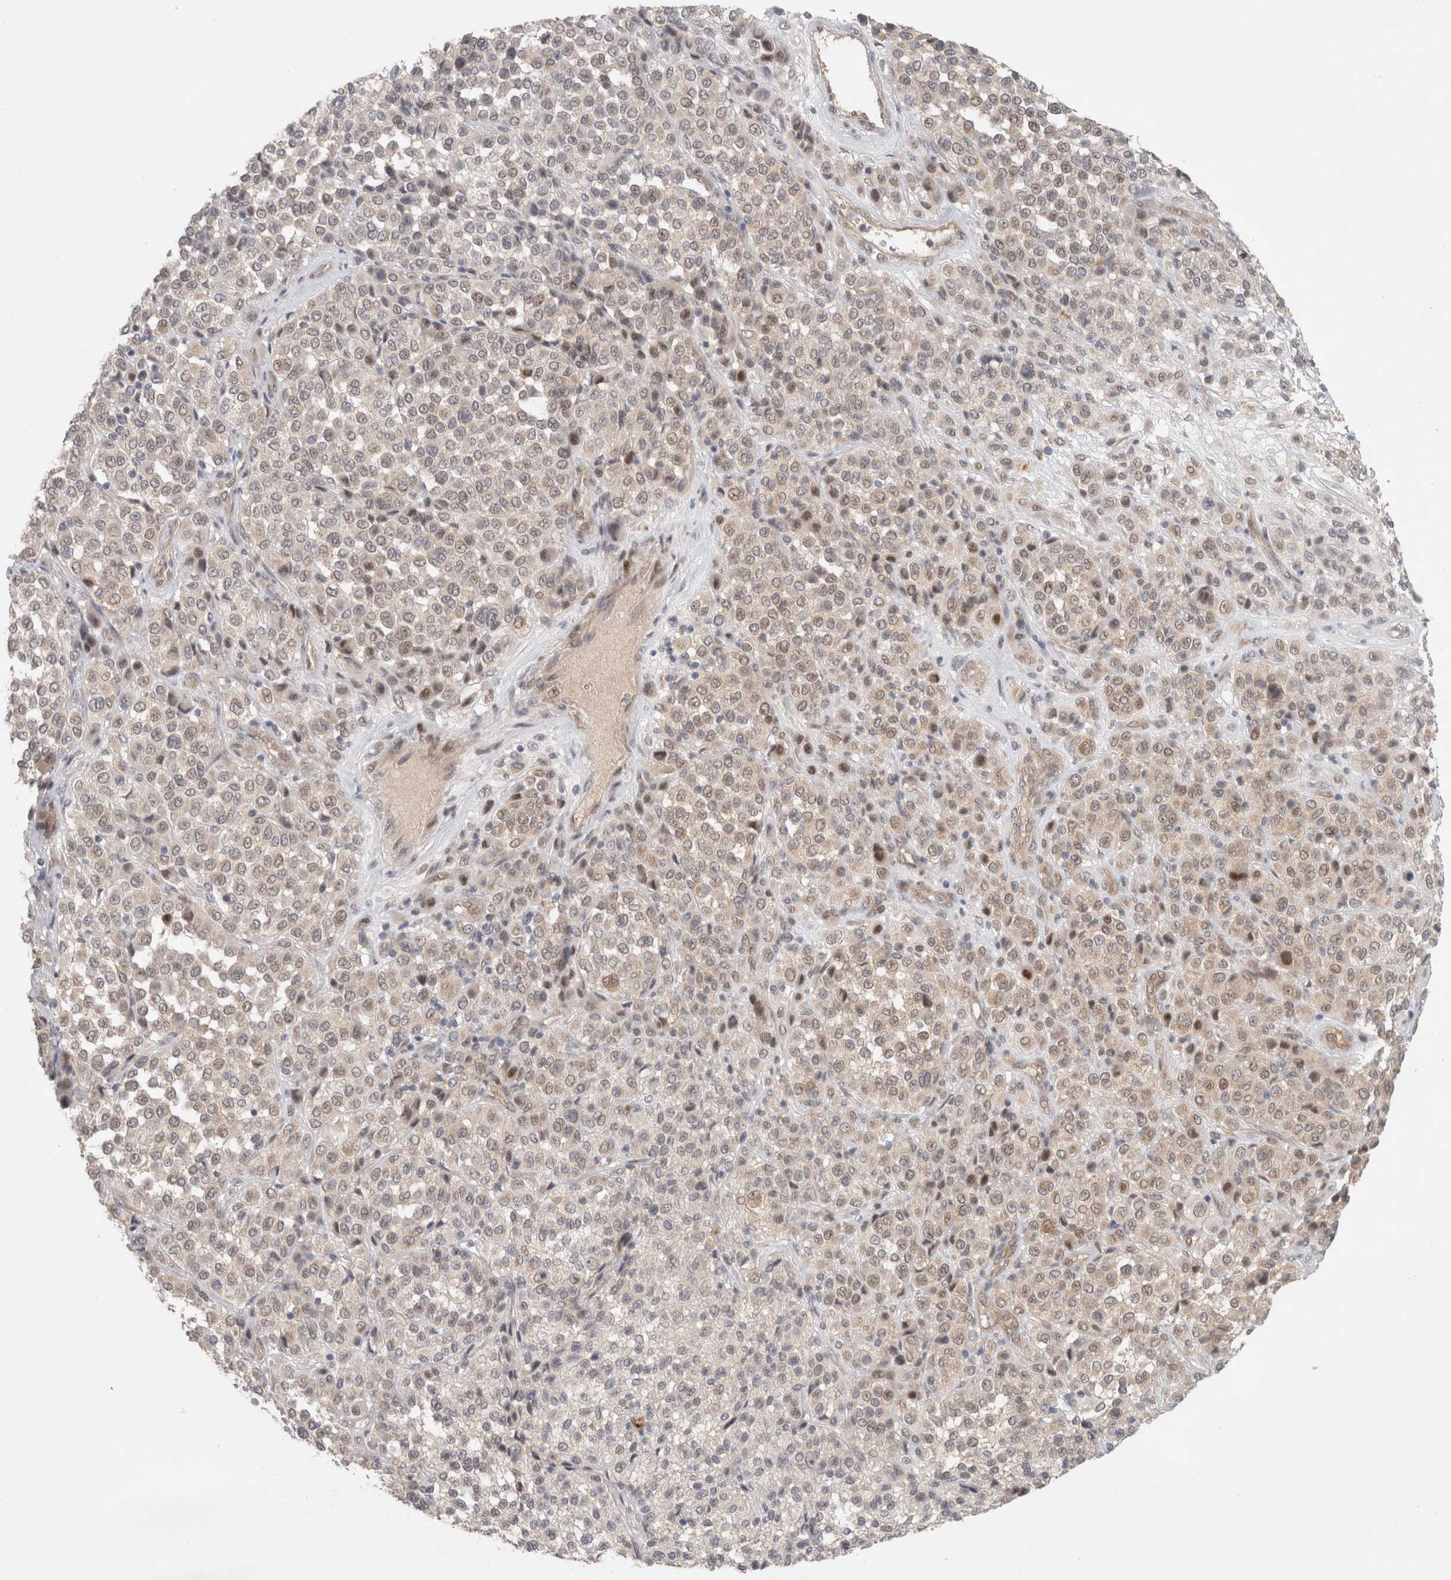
{"staining": {"intensity": "moderate", "quantity": "<25%", "location": "nuclear"}, "tissue": "melanoma", "cell_type": "Tumor cells", "image_type": "cancer", "snomed": [{"axis": "morphology", "description": "Malignant melanoma, Metastatic site"}, {"axis": "topography", "description": "Pancreas"}], "caption": "Moderate nuclear positivity is appreciated in about <25% of tumor cells in malignant melanoma (metastatic site).", "gene": "RASAL2", "patient": {"sex": "female", "age": 30}}